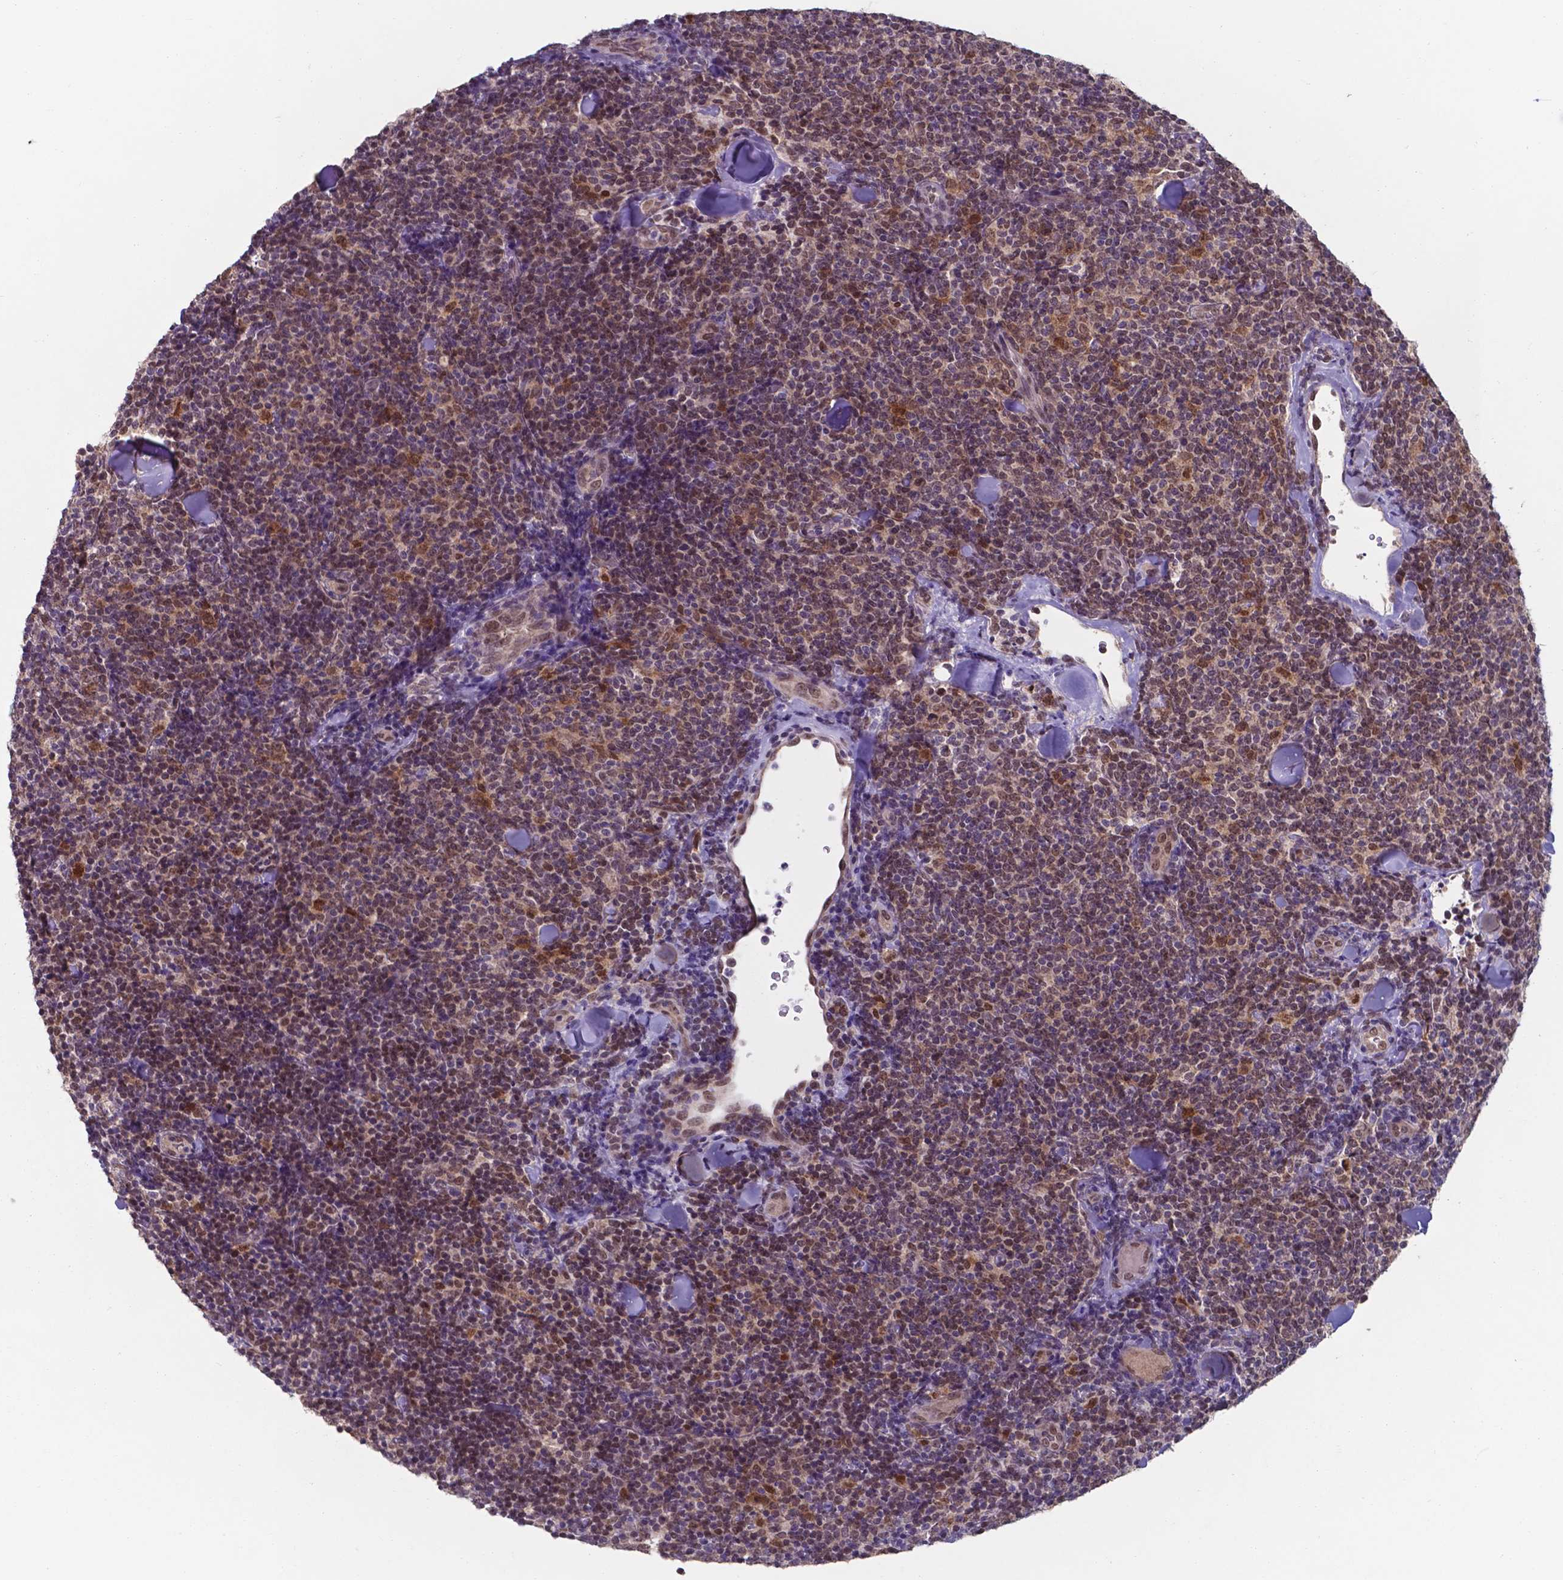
{"staining": {"intensity": "weak", "quantity": "25%-75%", "location": "nuclear"}, "tissue": "lymphoma", "cell_type": "Tumor cells", "image_type": "cancer", "snomed": [{"axis": "morphology", "description": "Malignant lymphoma, non-Hodgkin's type, Low grade"}, {"axis": "topography", "description": "Lymph node"}], "caption": "Lymphoma was stained to show a protein in brown. There is low levels of weak nuclear expression in approximately 25%-75% of tumor cells. (DAB (3,3'-diaminobenzidine) IHC, brown staining for protein, blue staining for nuclei).", "gene": "UBE2E2", "patient": {"sex": "female", "age": 56}}